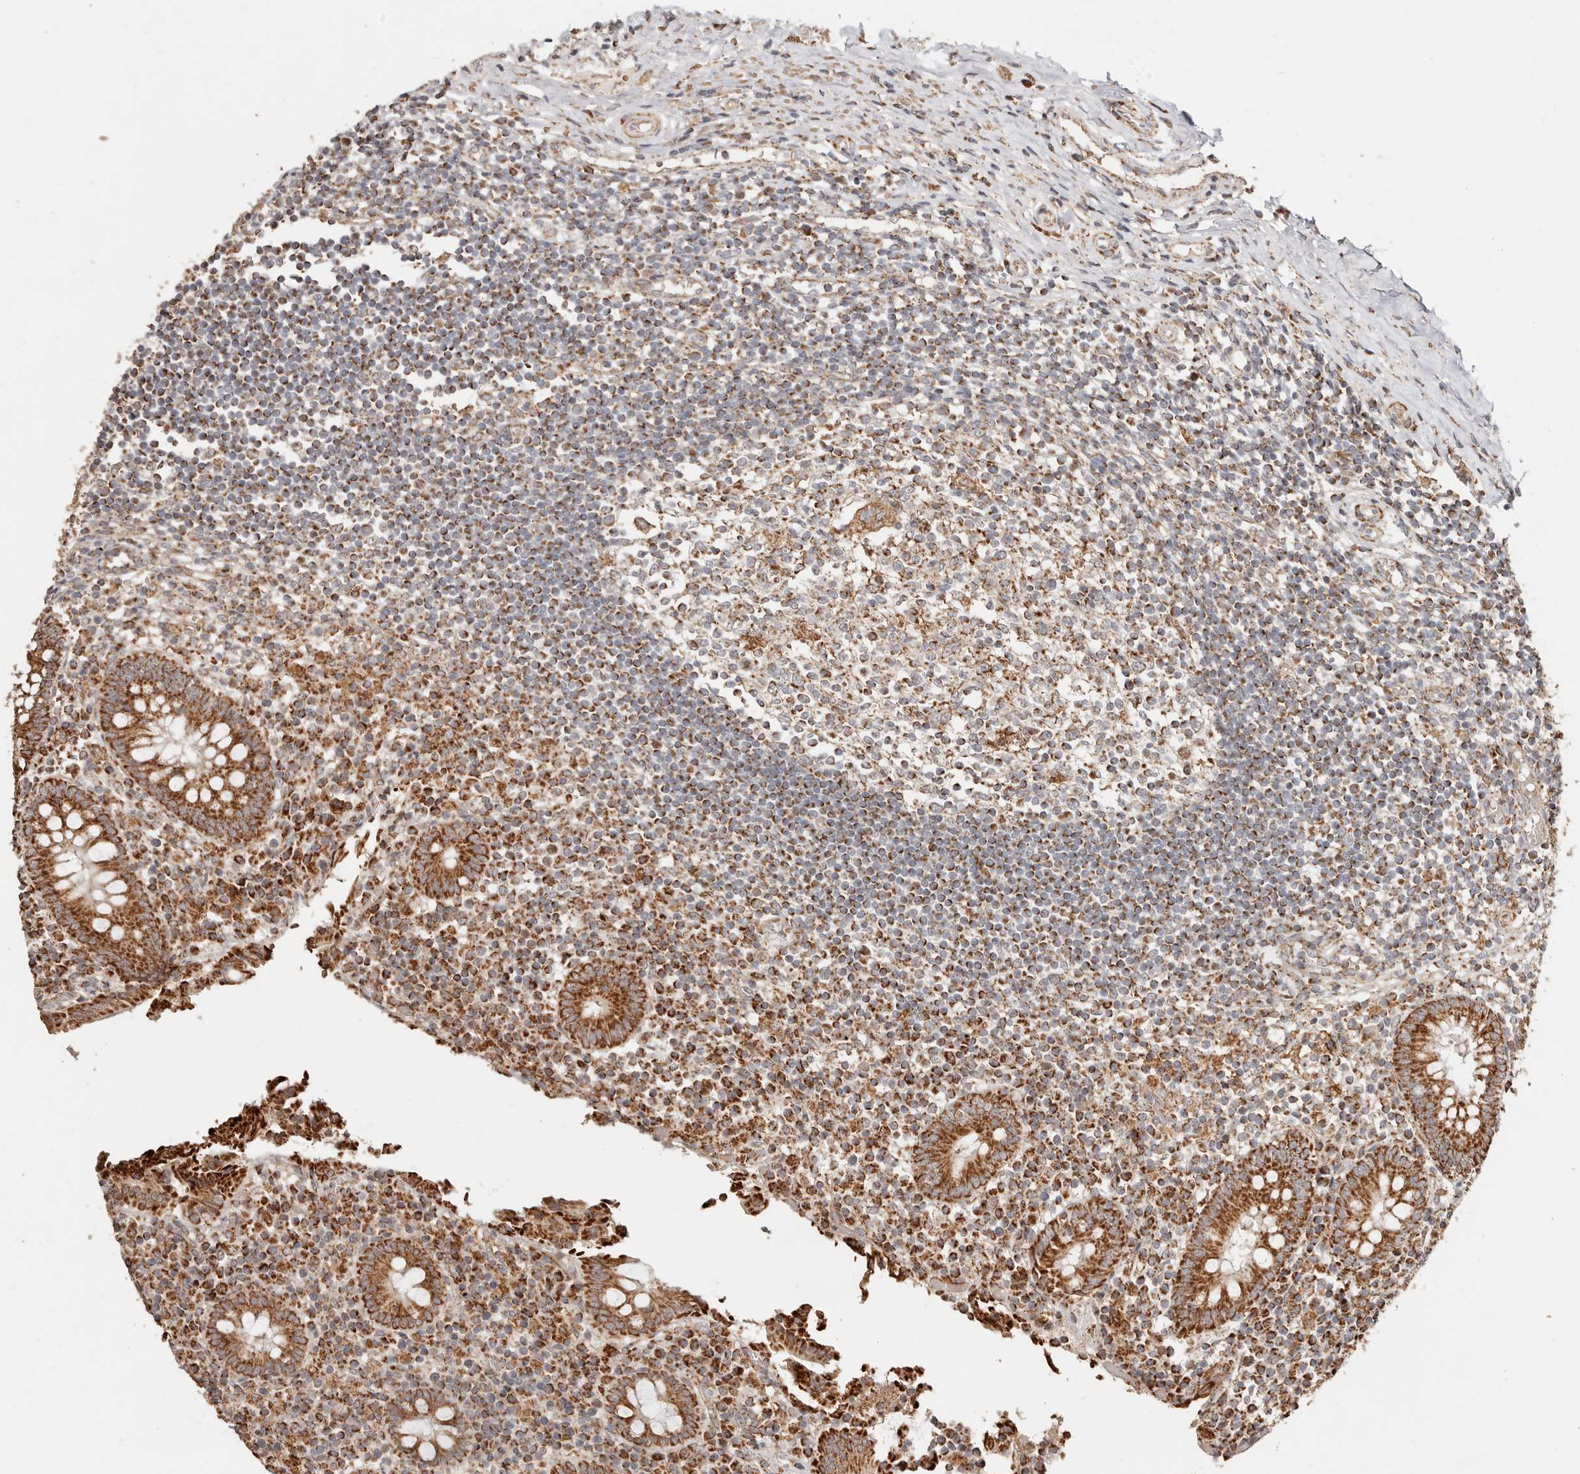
{"staining": {"intensity": "strong", "quantity": ">75%", "location": "cytoplasmic/membranous"}, "tissue": "appendix", "cell_type": "Glandular cells", "image_type": "normal", "snomed": [{"axis": "morphology", "description": "Normal tissue, NOS"}, {"axis": "topography", "description": "Appendix"}], "caption": "Protein expression analysis of benign appendix exhibits strong cytoplasmic/membranous positivity in about >75% of glandular cells.", "gene": "NDUFB11", "patient": {"sex": "female", "age": 17}}